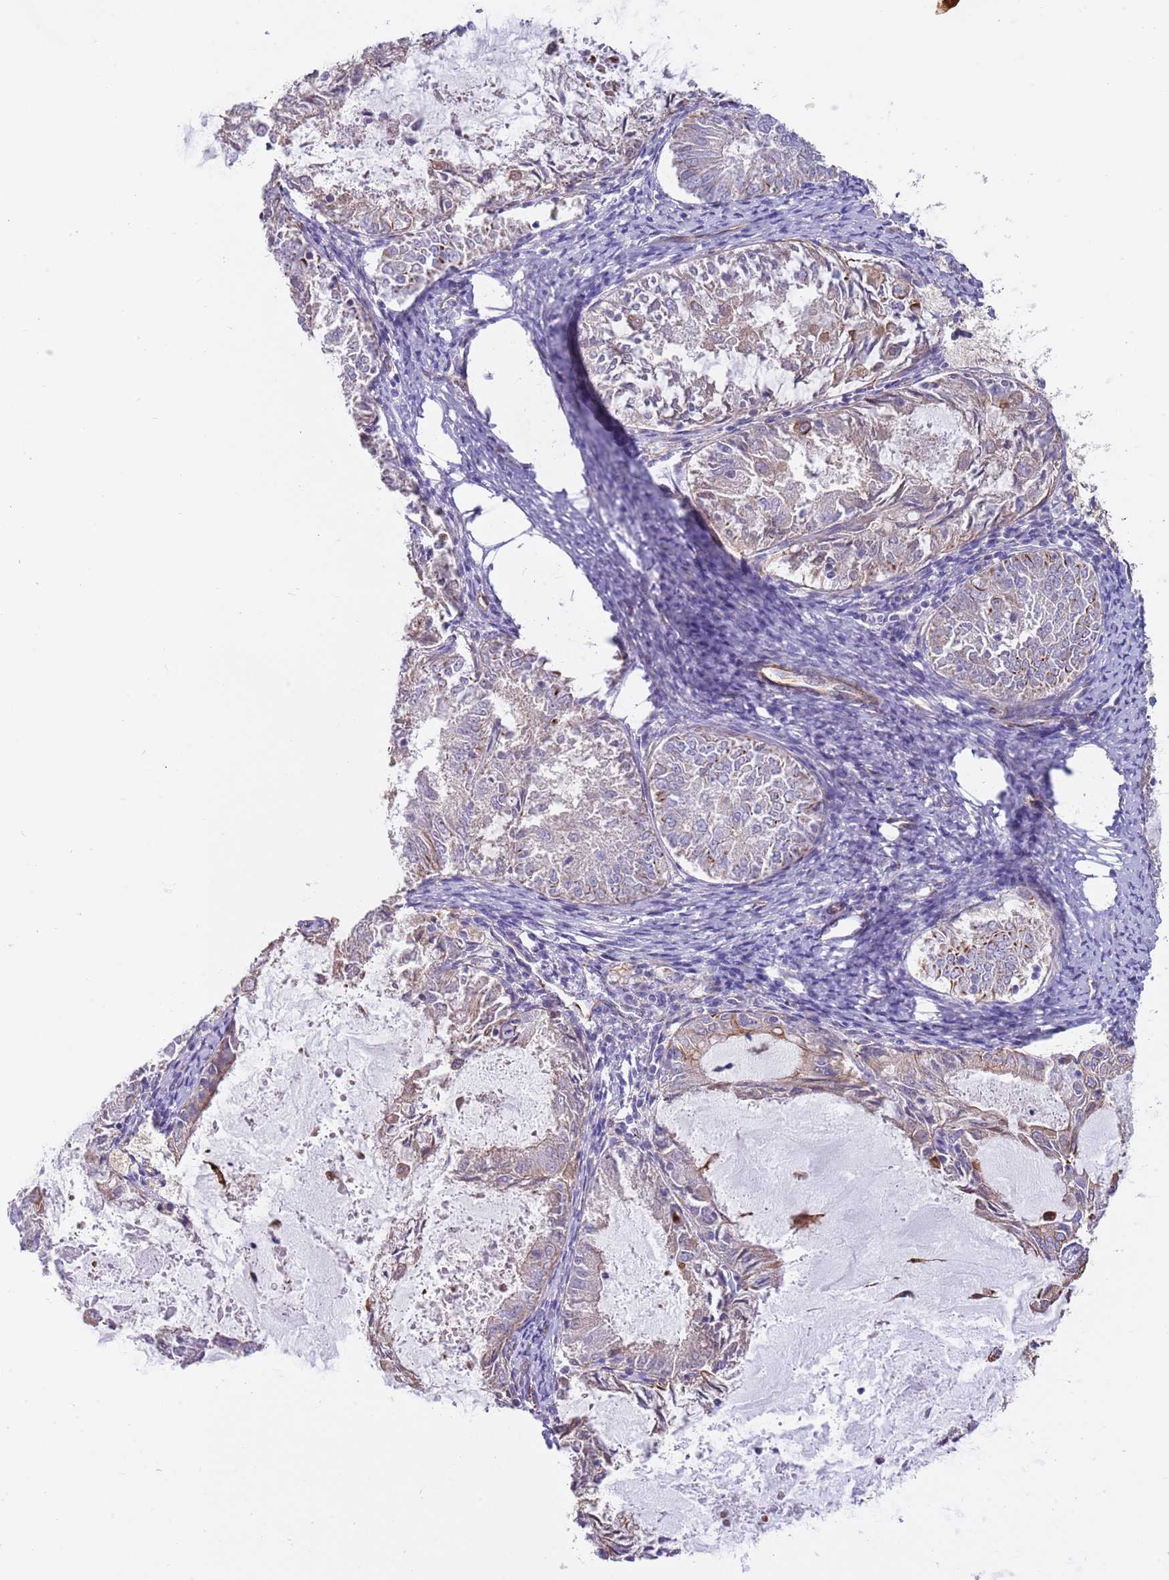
{"staining": {"intensity": "strong", "quantity": "25%-75%", "location": "cytoplasmic/membranous"}, "tissue": "endometrial cancer", "cell_type": "Tumor cells", "image_type": "cancer", "snomed": [{"axis": "morphology", "description": "Adenocarcinoma, NOS"}, {"axis": "topography", "description": "Endometrium"}], "caption": "An IHC photomicrograph of neoplastic tissue is shown. Protein staining in brown highlights strong cytoplasmic/membranous positivity in adenocarcinoma (endometrial) within tumor cells. (Stains: DAB (3,3'-diaminobenzidine) in brown, nuclei in blue, Microscopy: brightfield microscopy at high magnification).", "gene": "MOGAT1", "patient": {"sex": "female", "age": 57}}